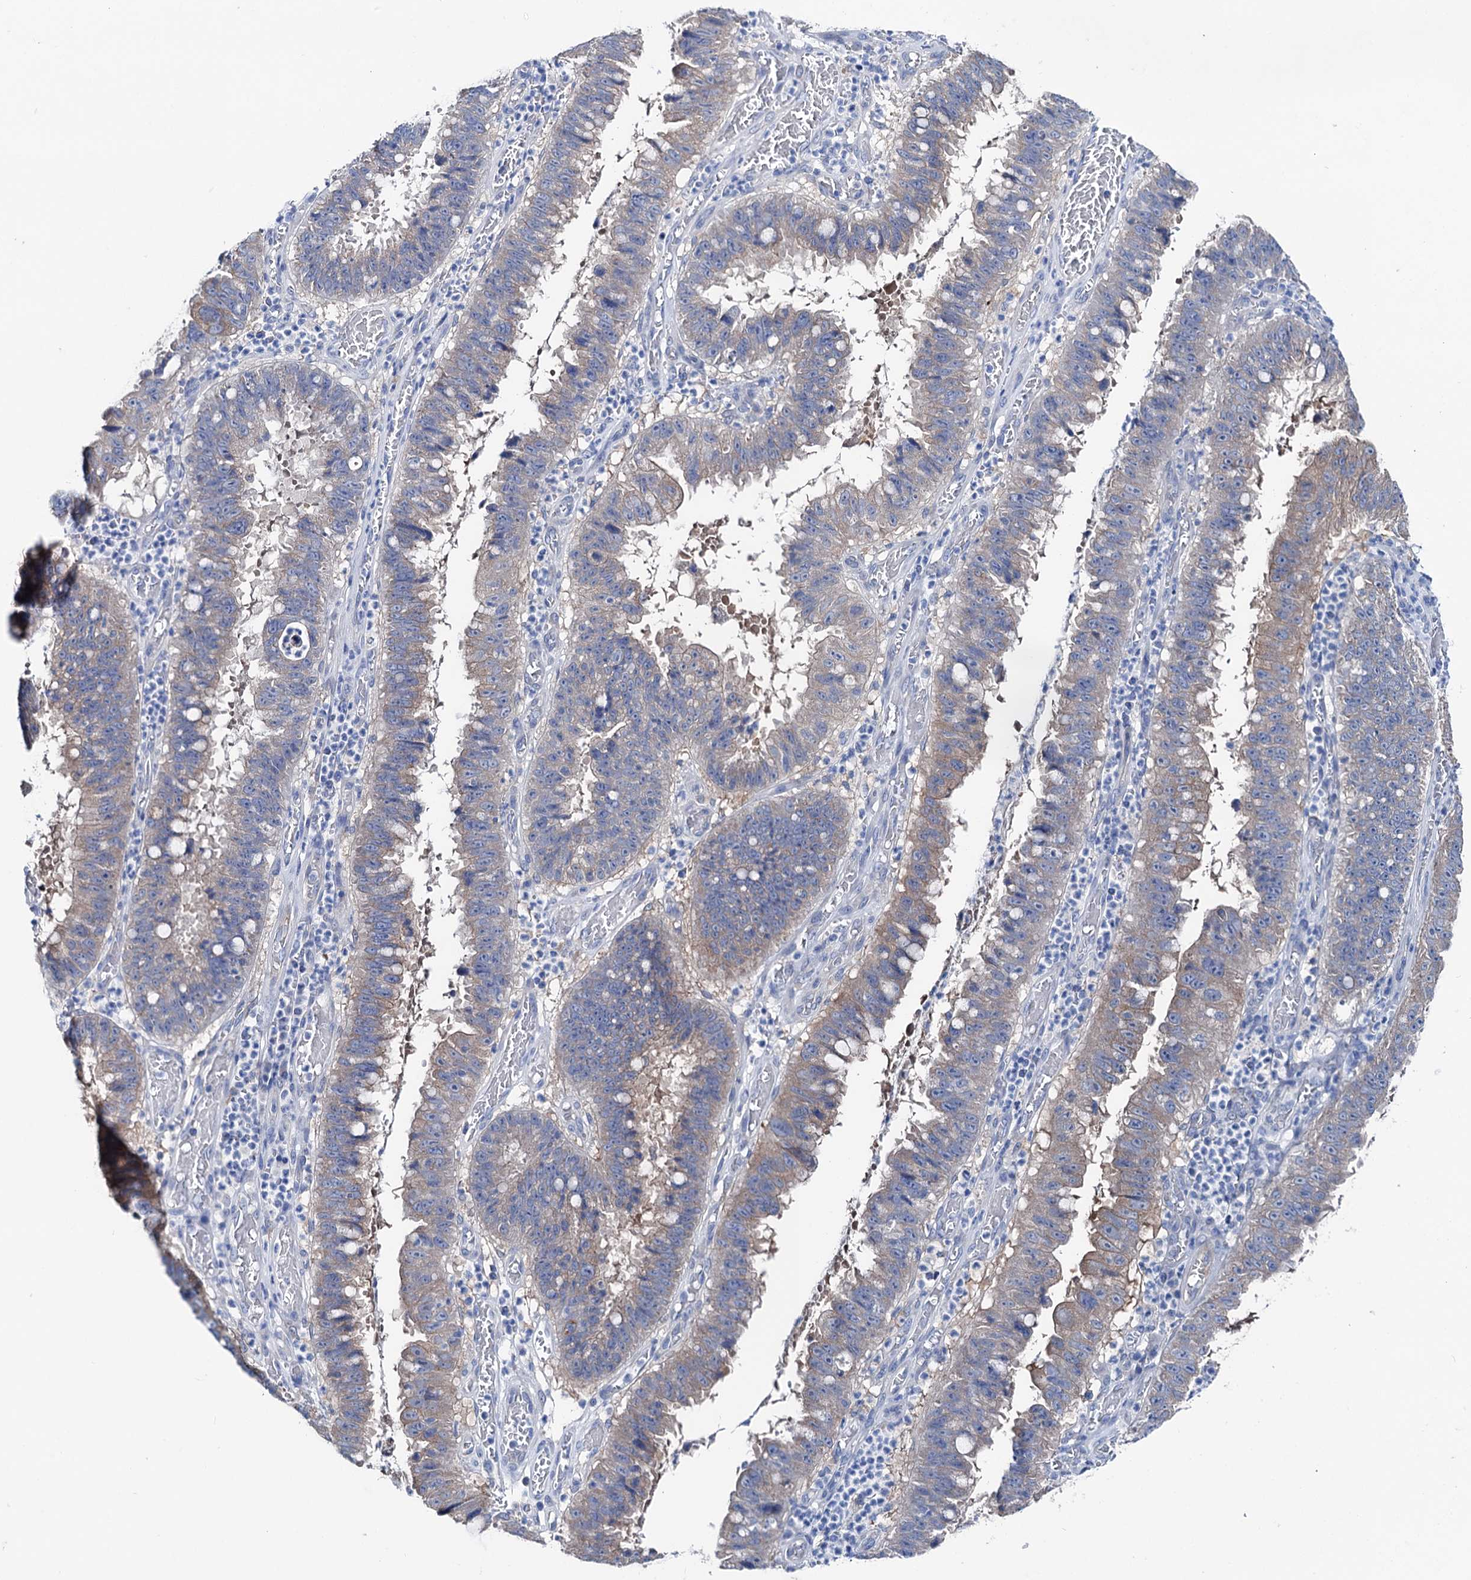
{"staining": {"intensity": "weak", "quantity": "<25%", "location": "cytoplasmic/membranous"}, "tissue": "stomach cancer", "cell_type": "Tumor cells", "image_type": "cancer", "snomed": [{"axis": "morphology", "description": "Adenocarcinoma, NOS"}, {"axis": "topography", "description": "Stomach"}], "caption": "Tumor cells show no significant protein staining in adenocarcinoma (stomach).", "gene": "SHROOM1", "patient": {"sex": "male", "age": 59}}